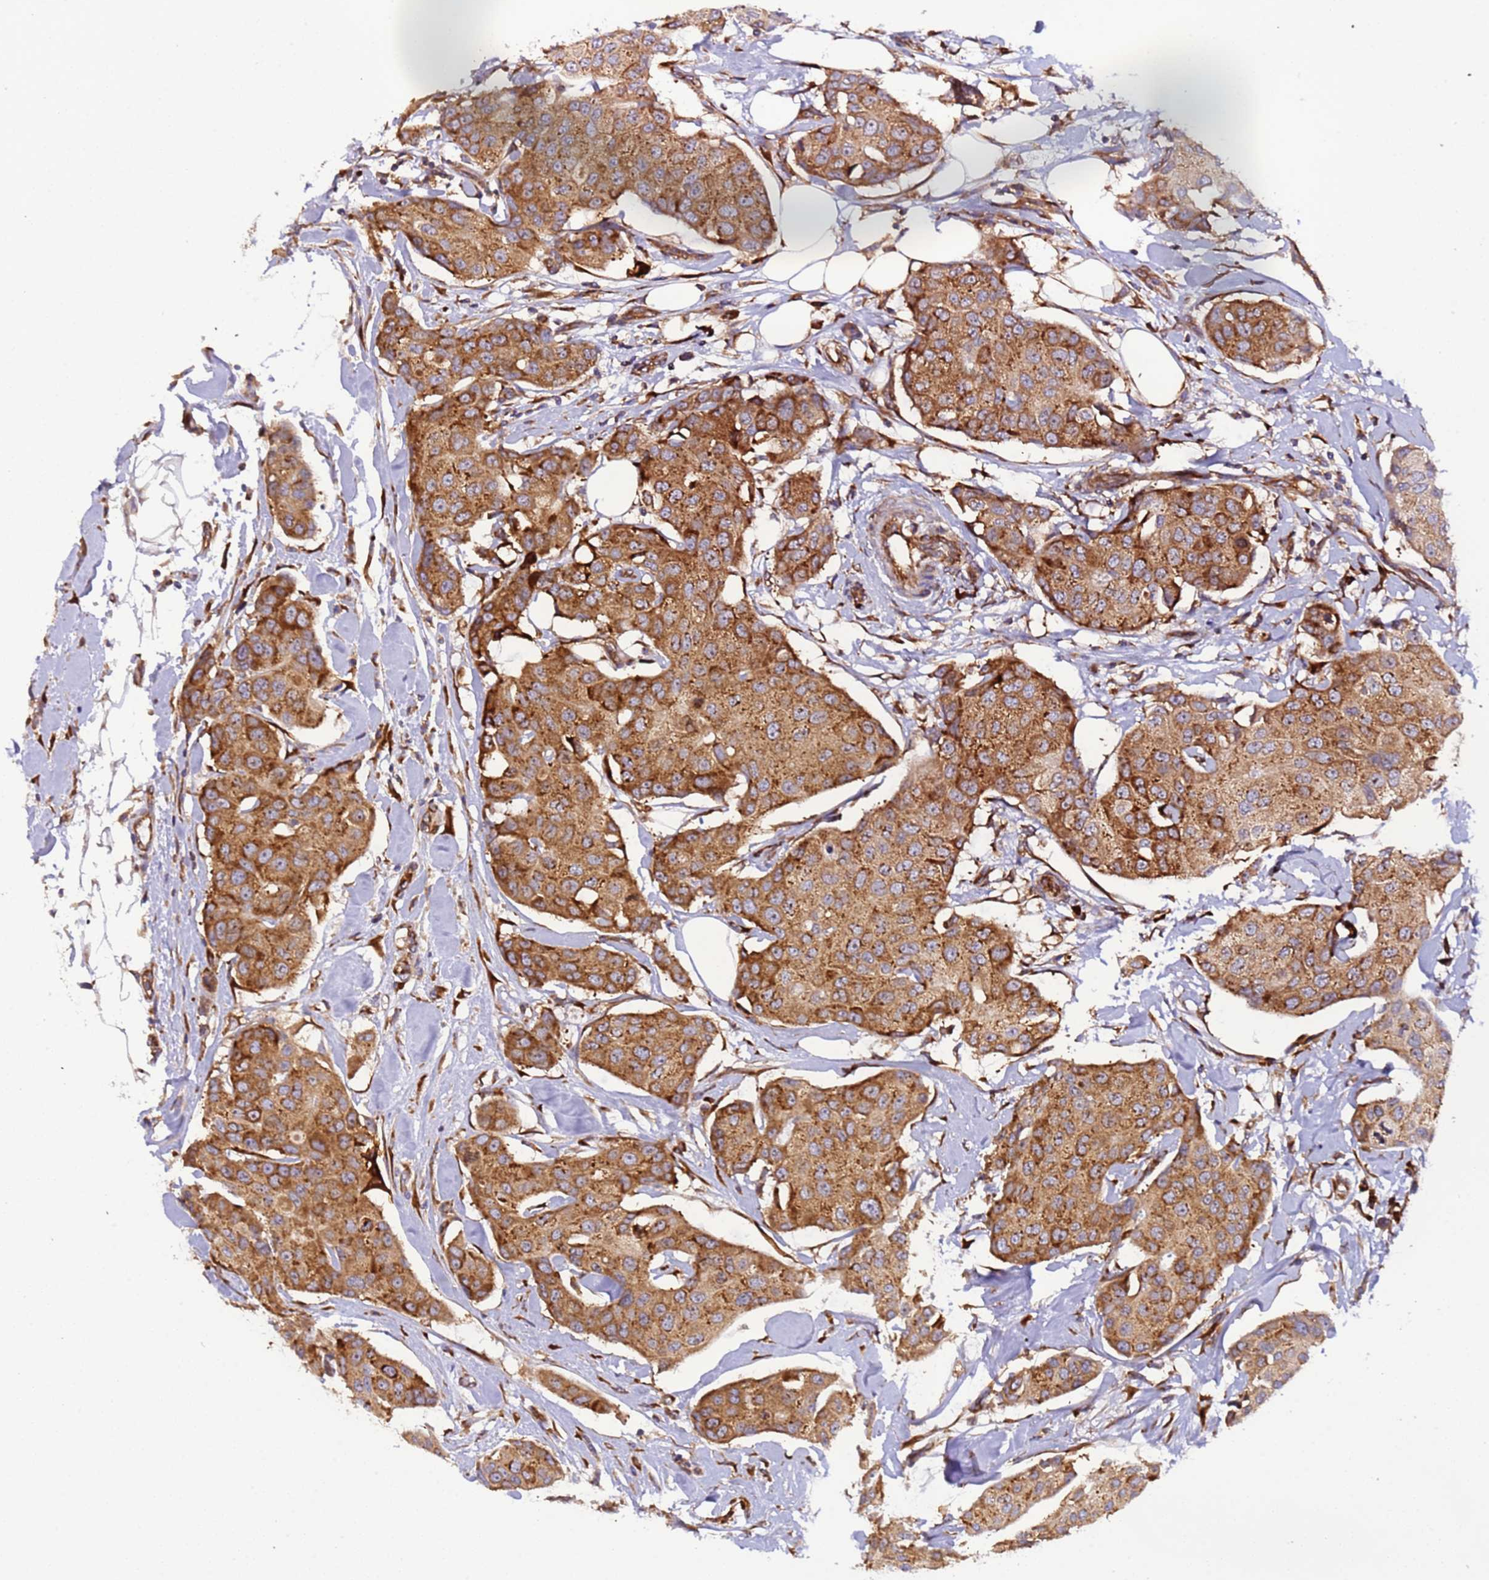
{"staining": {"intensity": "moderate", "quantity": ">75%", "location": "cytoplasmic/membranous"}, "tissue": "breast cancer", "cell_type": "Tumor cells", "image_type": "cancer", "snomed": [{"axis": "morphology", "description": "Duct carcinoma"}, {"axis": "topography", "description": "Breast"}, {"axis": "topography", "description": "Lymph node"}], "caption": "This histopathology image displays breast cancer stained with immunohistochemistry (IHC) to label a protein in brown. The cytoplasmic/membranous of tumor cells show moderate positivity for the protein. Nuclei are counter-stained blue.", "gene": "RPL36", "patient": {"sex": "female", "age": 80}}